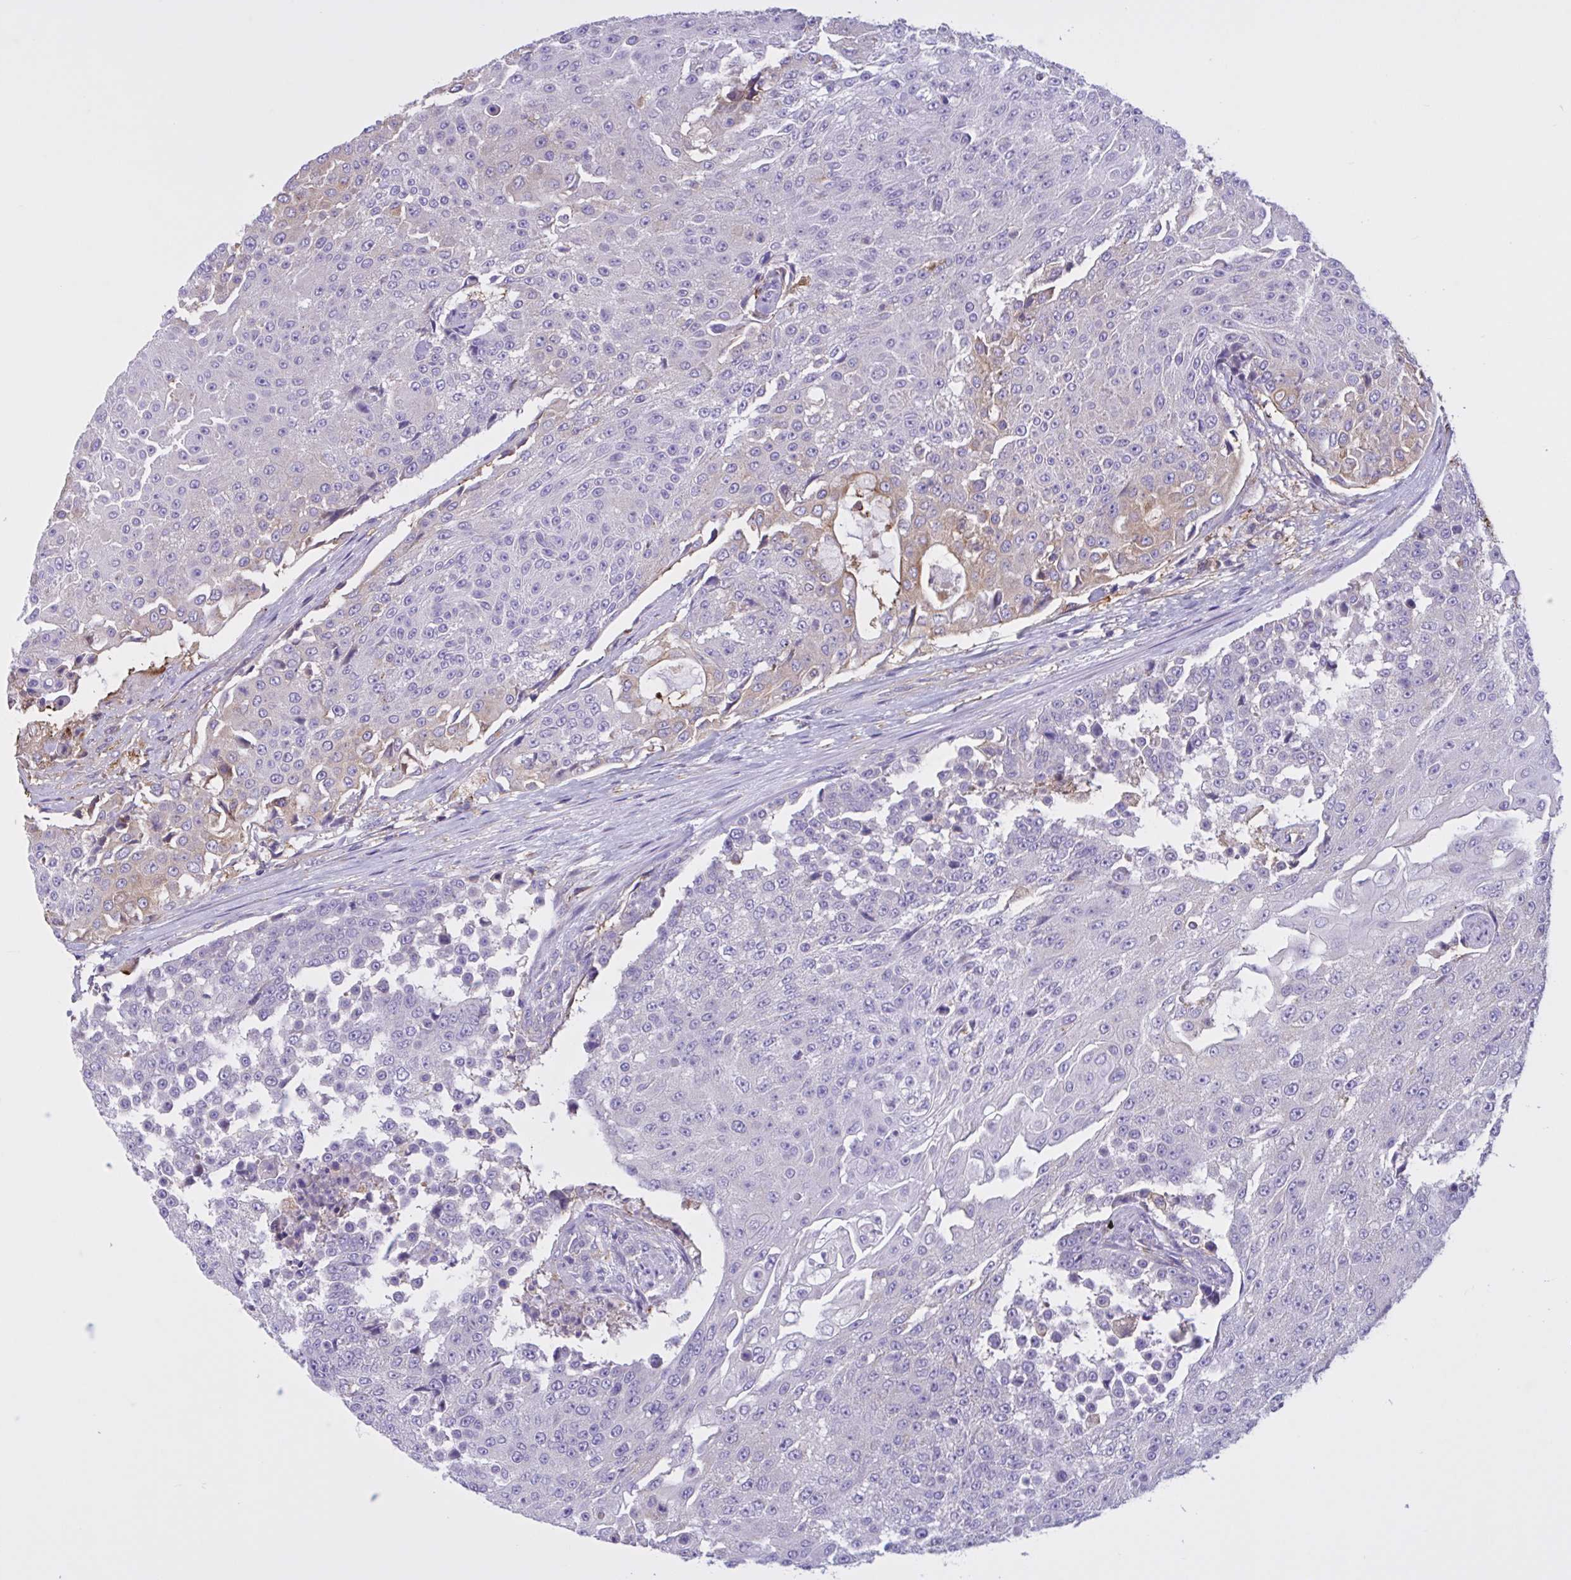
{"staining": {"intensity": "weak", "quantity": "<25%", "location": "cytoplasmic/membranous"}, "tissue": "urothelial cancer", "cell_type": "Tumor cells", "image_type": "cancer", "snomed": [{"axis": "morphology", "description": "Urothelial carcinoma, High grade"}, {"axis": "topography", "description": "Urinary bladder"}], "caption": "DAB (3,3'-diaminobenzidine) immunohistochemical staining of urothelial cancer shows no significant staining in tumor cells.", "gene": "OR51M1", "patient": {"sex": "female", "age": 63}}